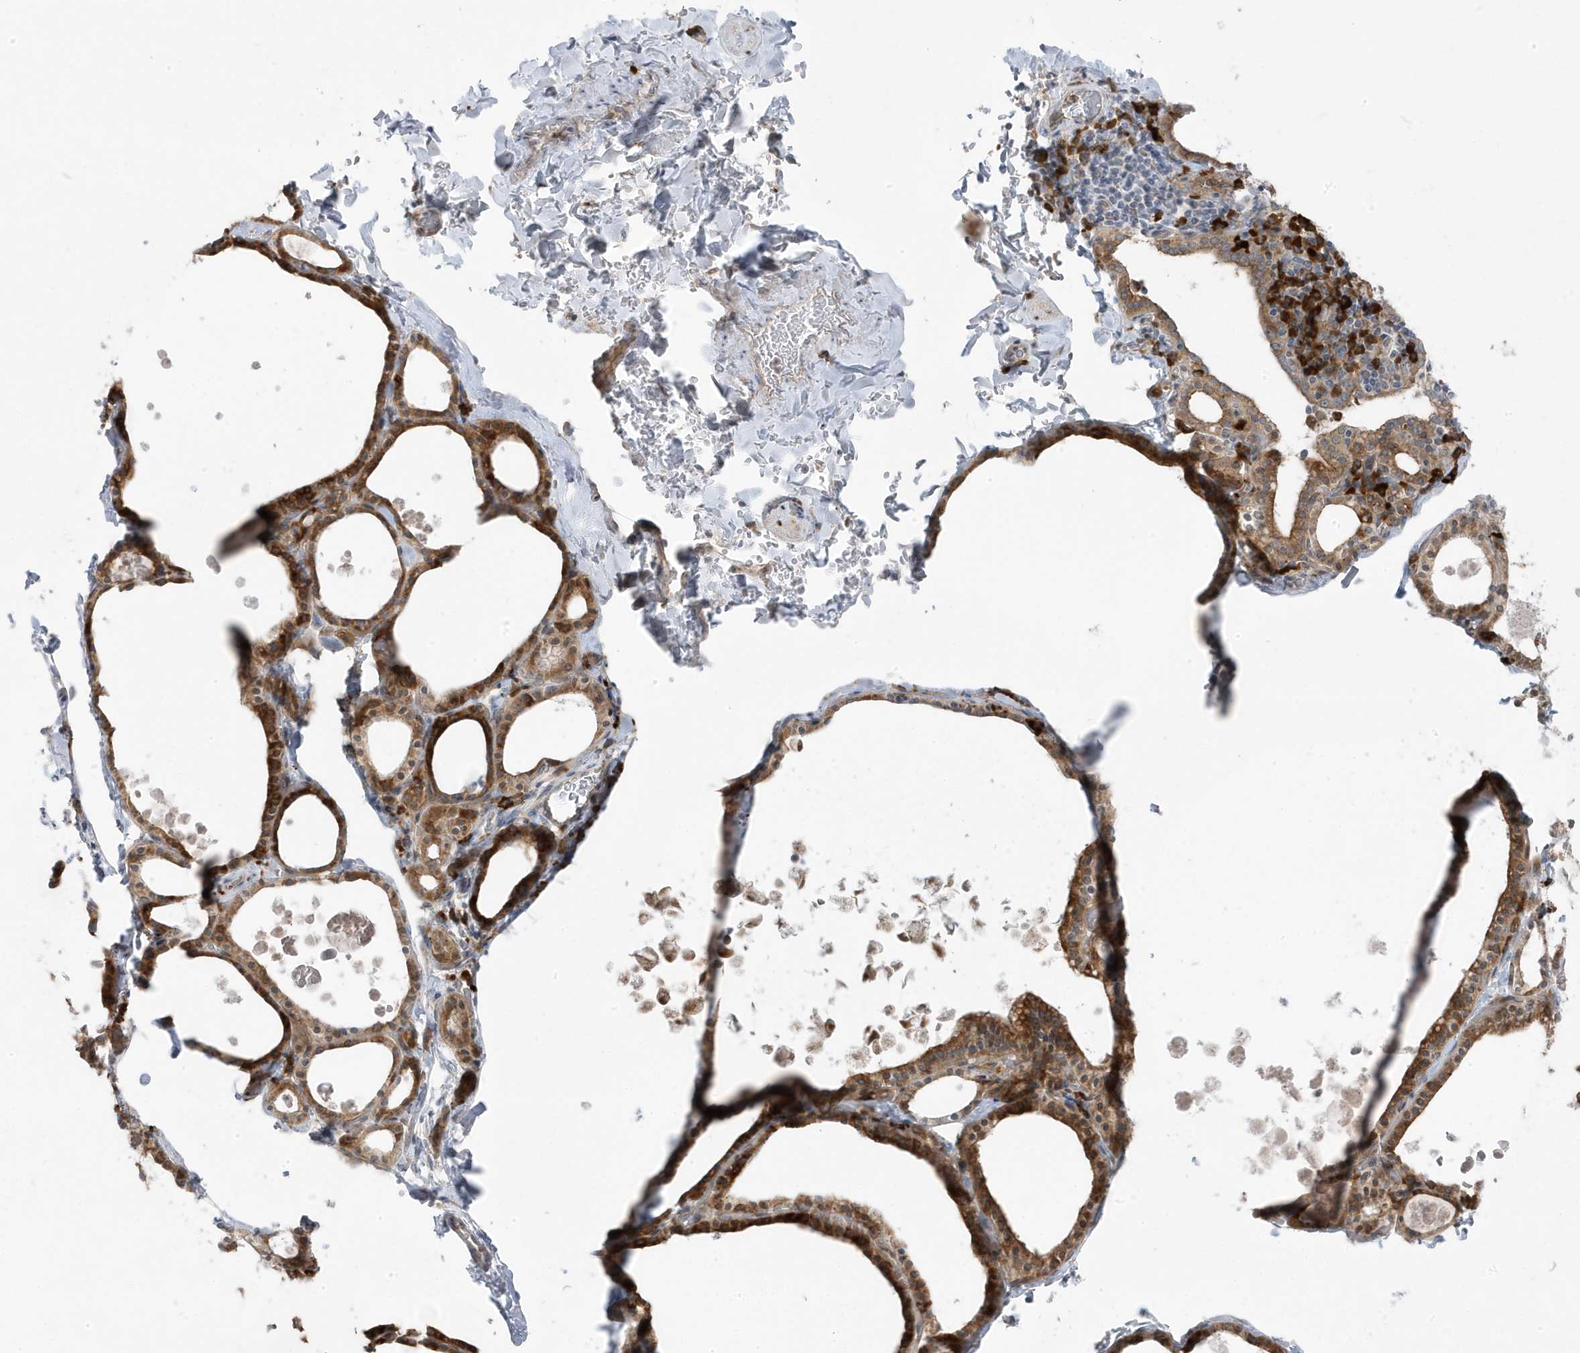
{"staining": {"intensity": "strong", "quantity": ">75%", "location": "cytoplasmic/membranous"}, "tissue": "thyroid gland", "cell_type": "Glandular cells", "image_type": "normal", "snomed": [{"axis": "morphology", "description": "Normal tissue, NOS"}, {"axis": "topography", "description": "Thyroid gland"}], "caption": "IHC of unremarkable thyroid gland shows high levels of strong cytoplasmic/membranous expression in approximately >75% of glandular cells.", "gene": "ZNF654", "patient": {"sex": "male", "age": 56}}